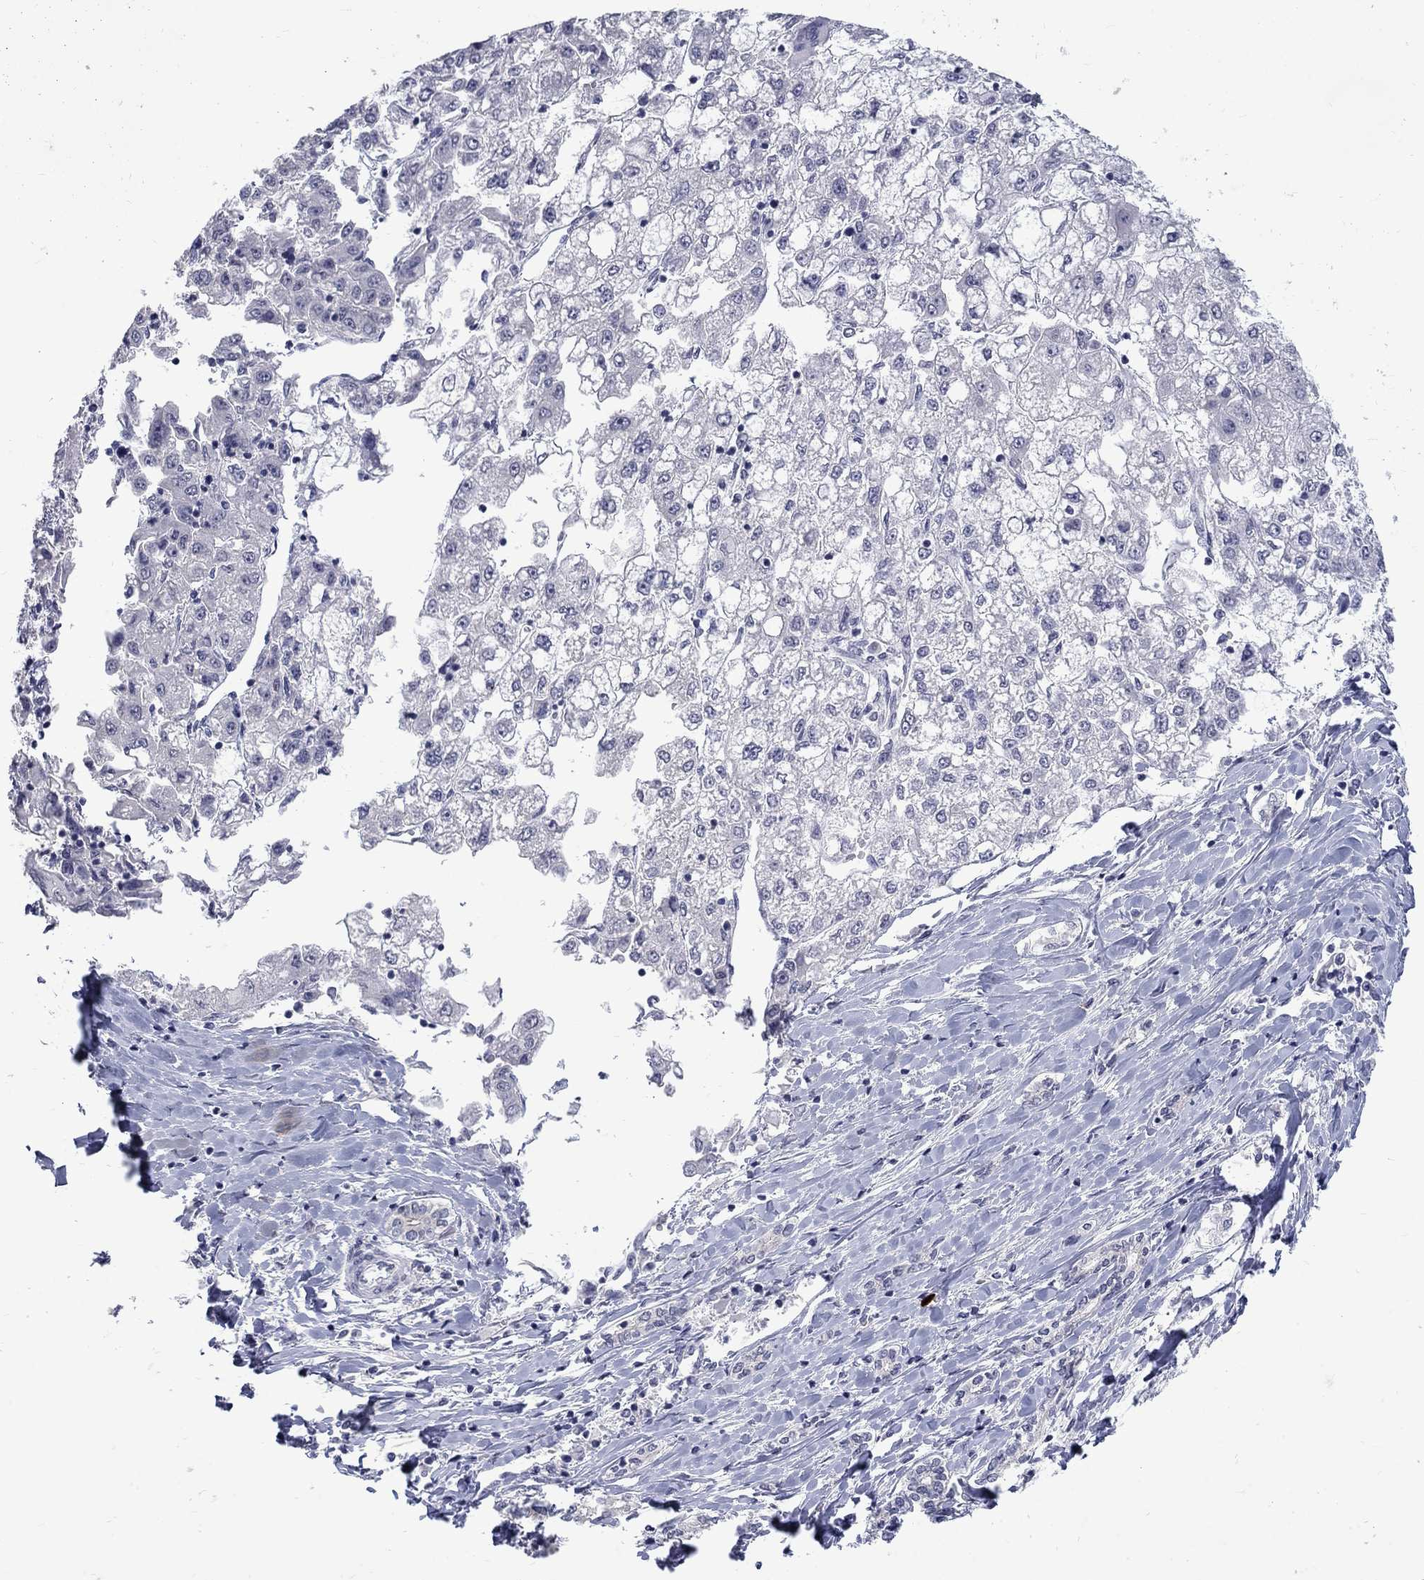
{"staining": {"intensity": "negative", "quantity": "none", "location": "none"}, "tissue": "liver cancer", "cell_type": "Tumor cells", "image_type": "cancer", "snomed": [{"axis": "morphology", "description": "Carcinoma, Hepatocellular, NOS"}, {"axis": "topography", "description": "Liver"}], "caption": "High power microscopy image of an immunohistochemistry image of liver hepatocellular carcinoma, revealing no significant staining in tumor cells. (Immunohistochemistry (ihc), brightfield microscopy, high magnification).", "gene": "CTNND2", "patient": {"sex": "male", "age": 40}}